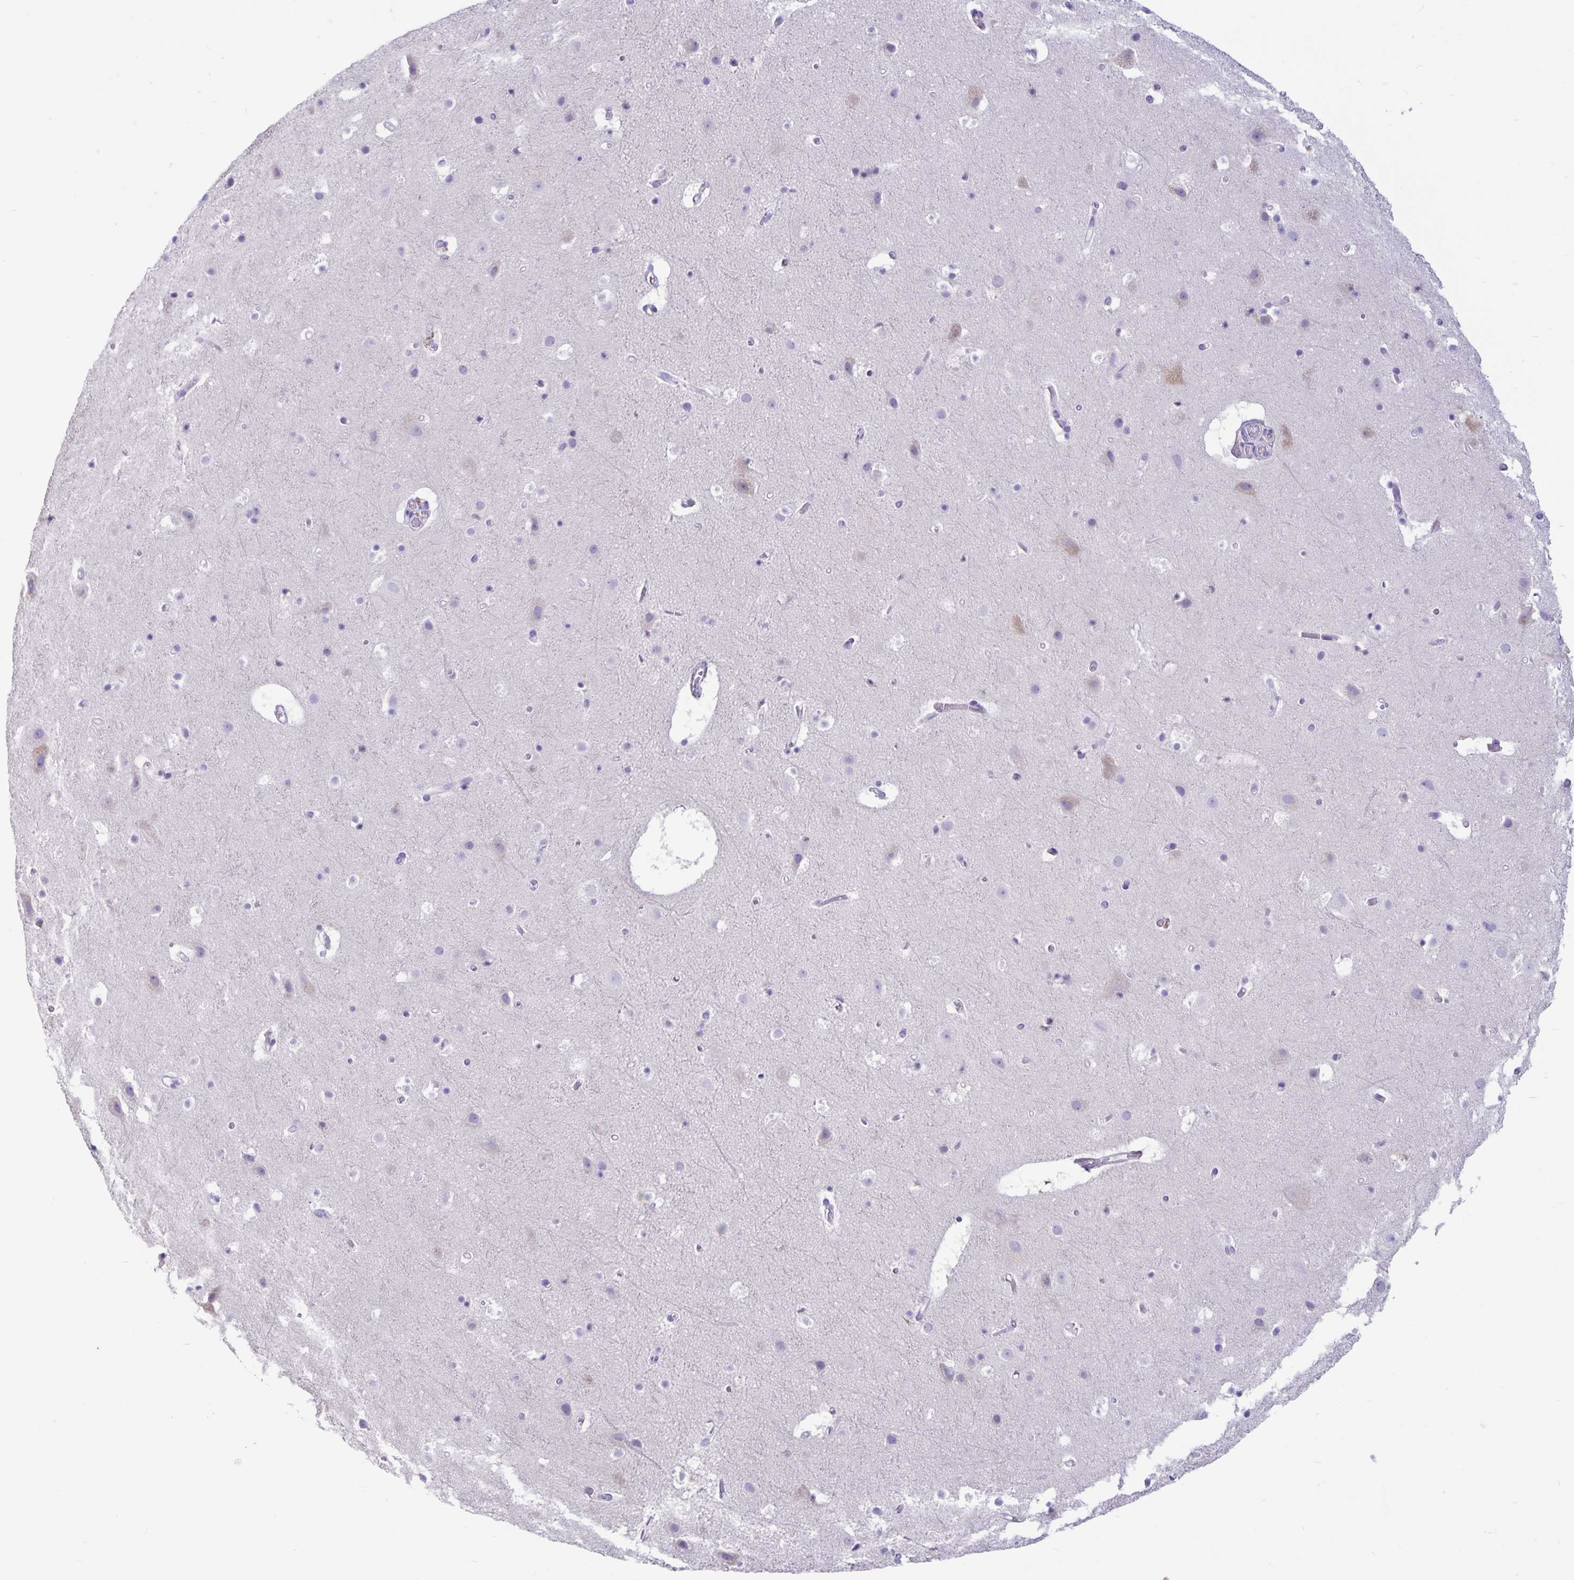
{"staining": {"intensity": "negative", "quantity": "none", "location": "none"}, "tissue": "cerebral cortex", "cell_type": "Endothelial cells", "image_type": "normal", "snomed": [{"axis": "morphology", "description": "Normal tissue, NOS"}, {"axis": "topography", "description": "Cerebral cortex"}], "caption": "The immunohistochemistry (IHC) image has no significant positivity in endothelial cells of cerebral cortex. The staining was performed using DAB (3,3'-diaminobenzidine) to visualize the protein expression in brown, while the nuclei were stained in blue with hematoxylin (Magnification: 20x).", "gene": "IBTK", "patient": {"sex": "female", "age": 42}}